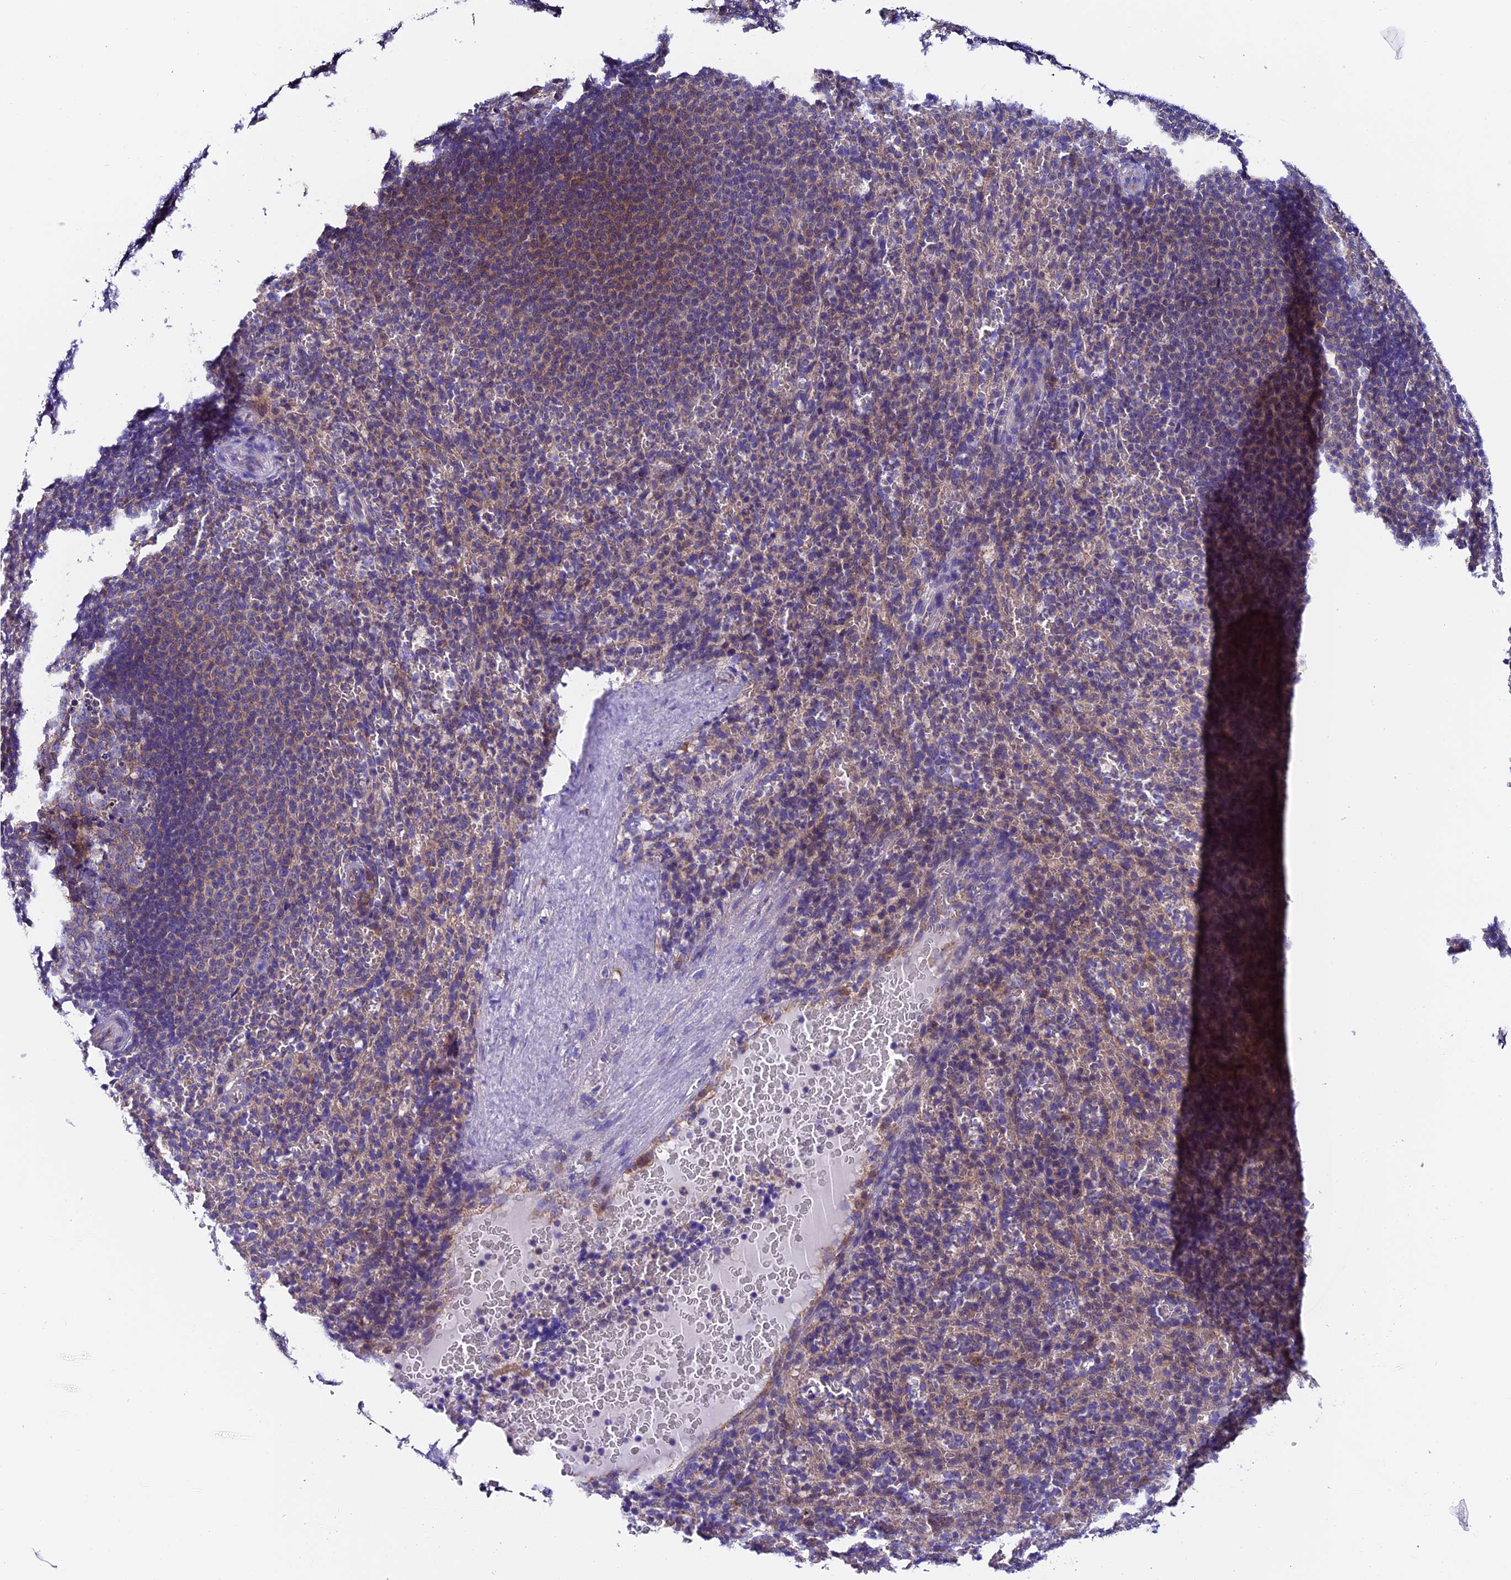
{"staining": {"intensity": "weak", "quantity": "<25%", "location": "cytoplasmic/membranous"}, "tissue": "spleen", "cell_type": "Cells in red pulp", "image_type": "normal", "snomed": [{"axis": "morphology", "description": "Normal tissue, NOS"}, {"axis": "topography", "description": "Spleen"}], "caption": "Immunohistochemistry histopathology image of benign human spleen stained for a protein (brown), which shows no staining in cells in red pulp. The staining was performed using DAB (3,3'-diaminobenzidine) to visualize the protein expression in brown, while the nuclei were stained in blue with hematoxylin (Magnification: 20x).", "gene": "COMTD1", "patient": {"sex": "female", "age": 21}}